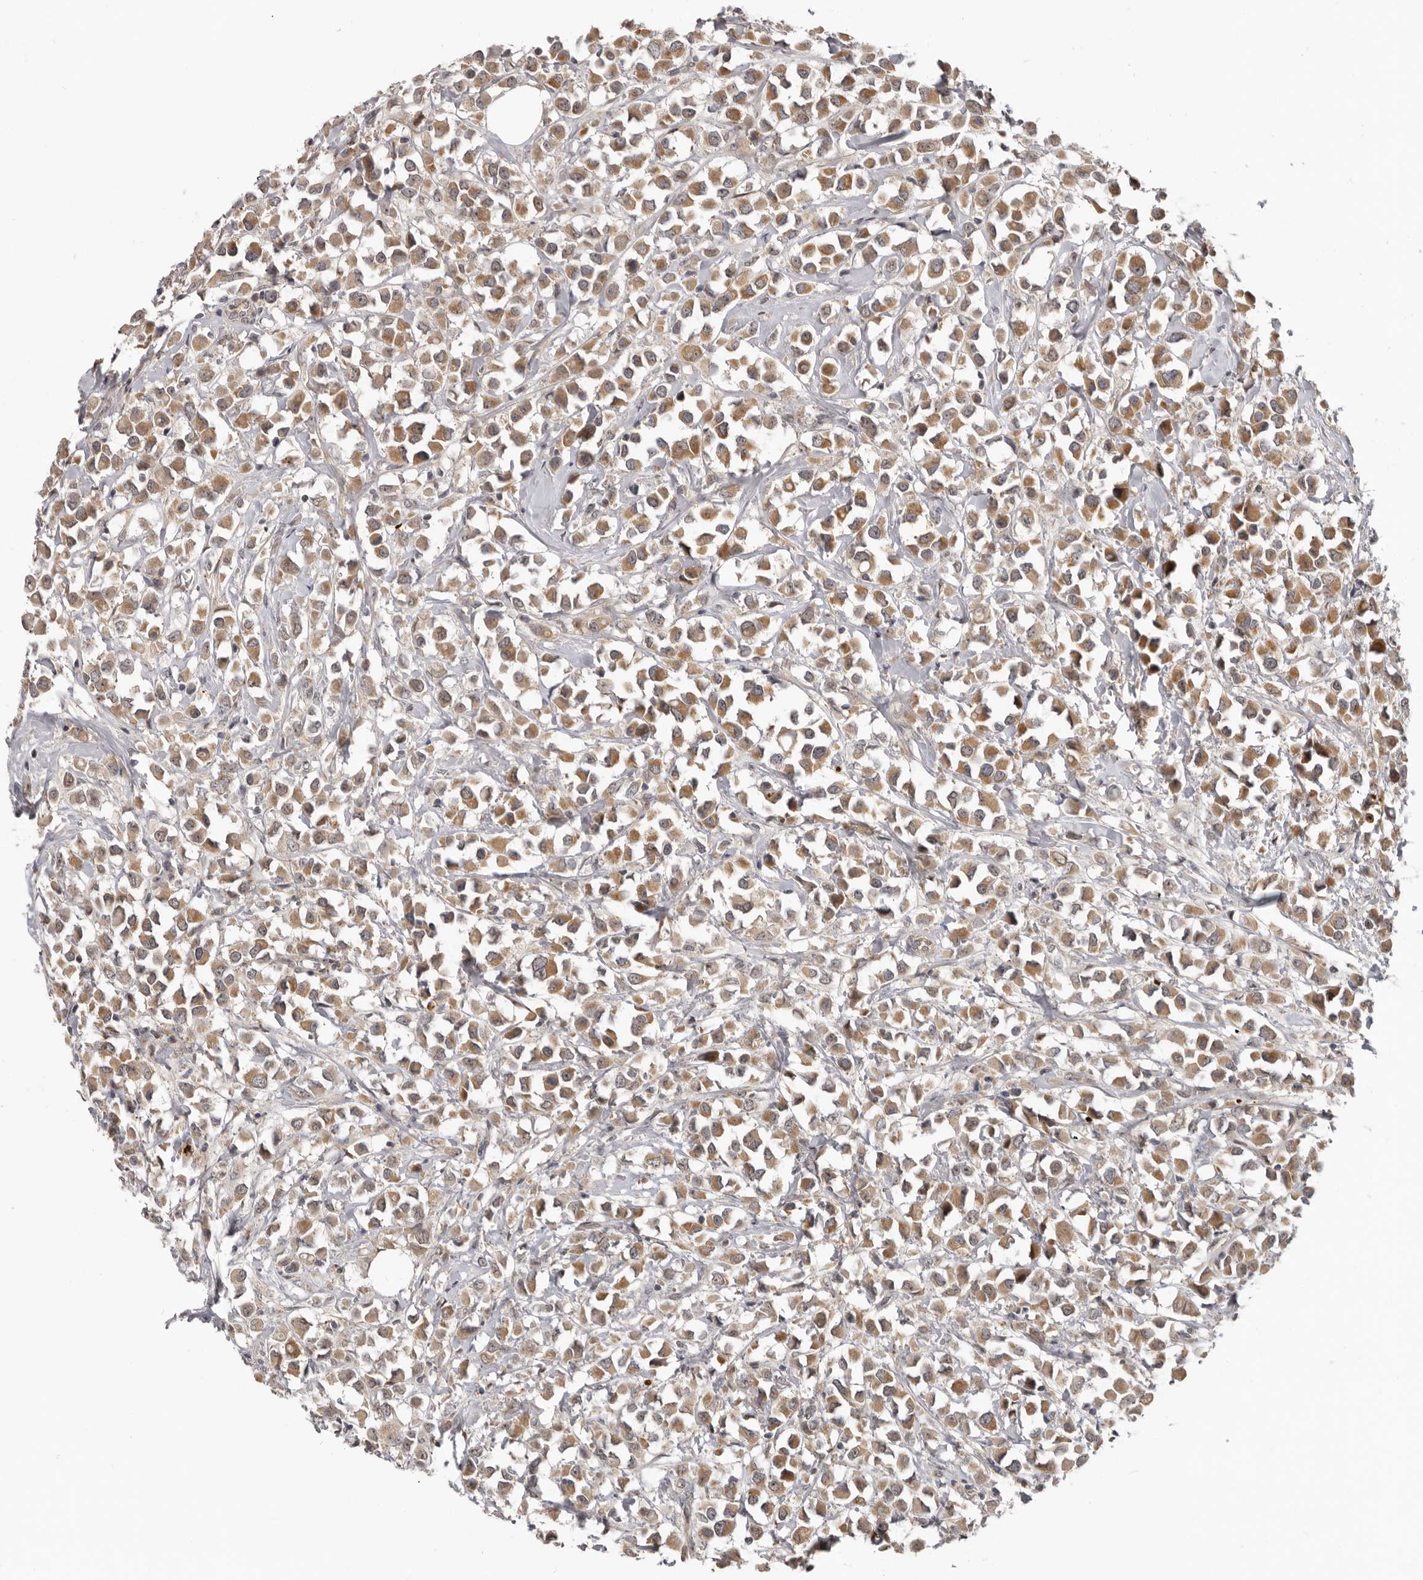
{"staining": {"intensity": "moderate", "quantity": ">75%", "location": "cytoplasmic/membranous"}, "tissue": "breast cancer", "cell_type": "Tumor cells", "image_type": "cancer", "snomed": [{"axis": "morphology", "description": "Duct carcinoma"}, {"axis": "topography", "description": "Breast"}], "caption": "High-magnification brightfield microscopy of breast cancer (invasive ductal carcinoma) stained with DAB (3,3'-diaminobenzidine) (brown) and counterstained with hematoxylin (blue). tumor cells exhibit moderate cytoplasmic/membranous positivity is present in approximately>75% of cells. (brown staining indicates protein expression, while blue staining denotes nuclei).", "gene": "BAD", "patient": {"sex": "female", "age": 61}}